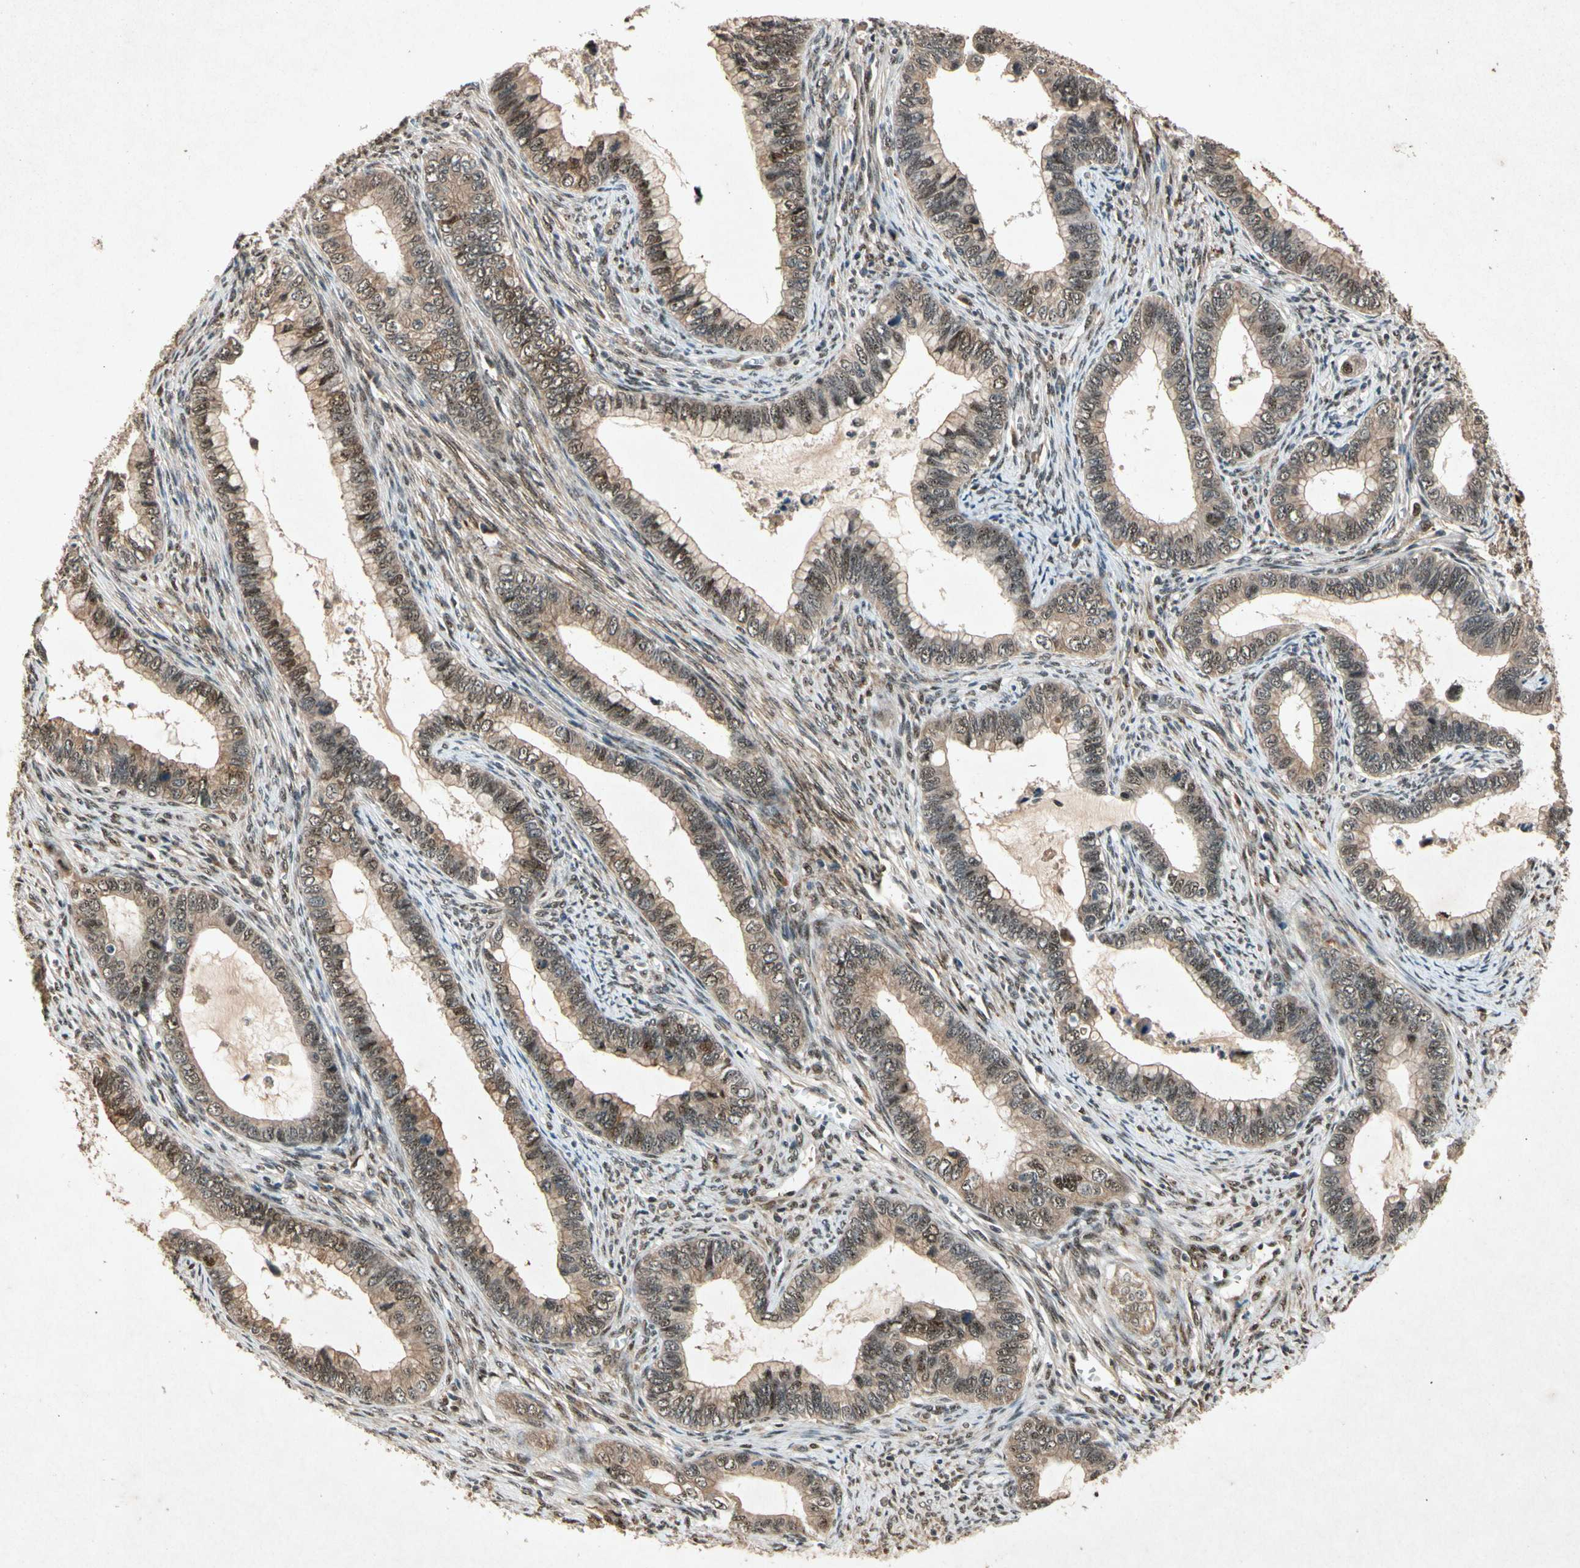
{"staining": {"intensity": "moderate", "quantity": ">75%", "location": "cytoplasmic/membranous,nuclear"}, "tissue": "cervical cancer", "cell_type": "Tumor cells", "image_type": "cancer", "snomed": [{"axis": "morphology", "description": "Adenocarcinoma, NOS"}, {"axis": "topography", "description": "Cervix"}], "caption": "Immunohistochemistry (IHC) of human adenocarcinoma (cervical) reveals medium levels of moderate cytoplasmic/membranous and nuclear expression in about >75% of tumor cells.", "gene": "PML", "patient": {"sex": "female", "age": 44}}